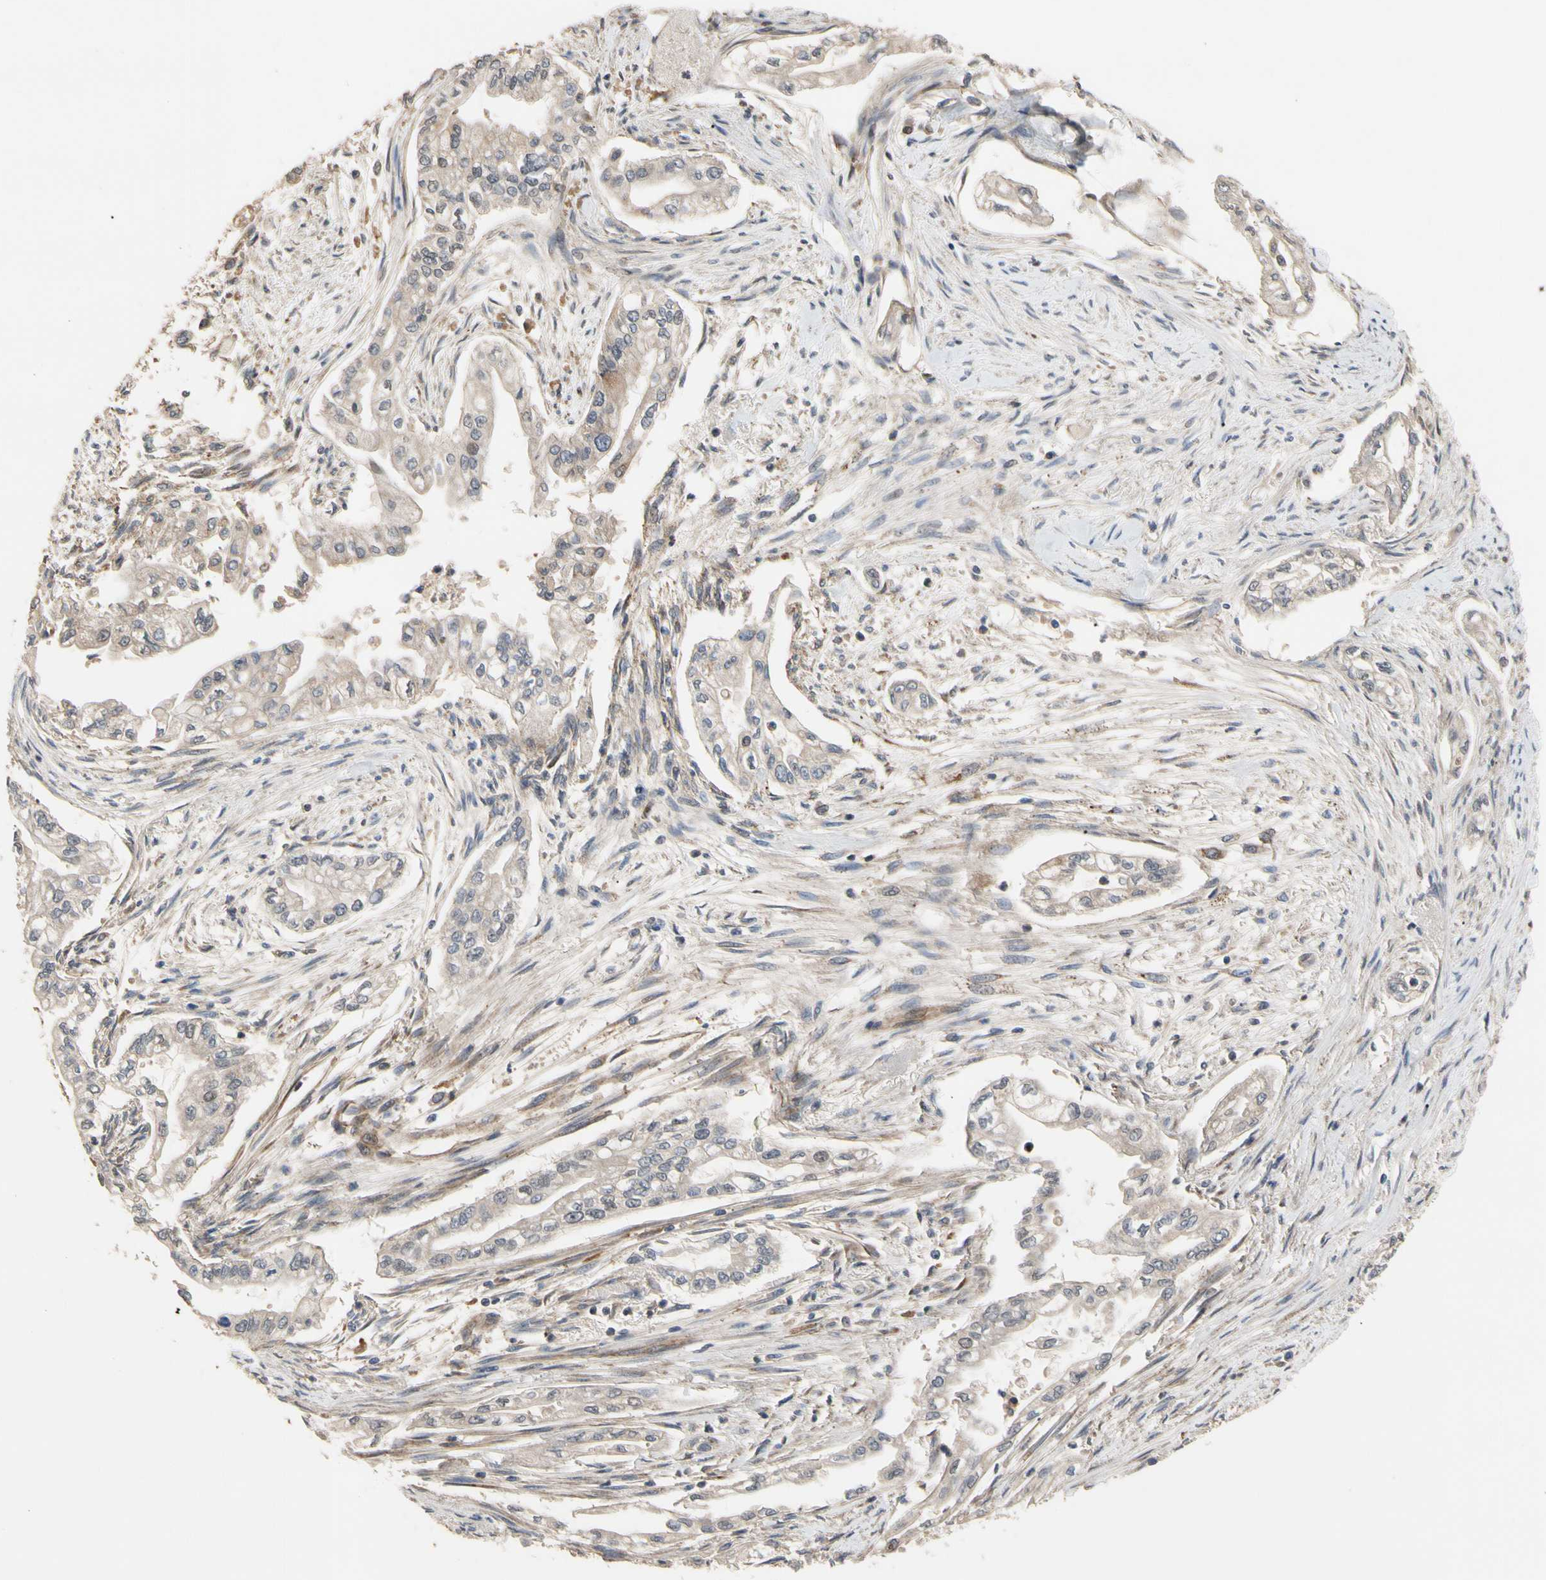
{"staining": {"intensity": "weak", "quantity": "<25%", "location": "cytoplasmic/membranous"}, "tissue": "pancreatic cancer", "cell_type": "Tumor cells", "image_type": "cancer", "snomed": [{"axis": "morphology", "description": "Normal tissue, NOS"}, {"axis": "topography", "description": "Pancreas"}], "caption": "Pancreatic cancer stained for a protein using IHC shows no staining tumor cells.", "gene": "CYTIP", "patient": {"sex": "male", "age": 42}}